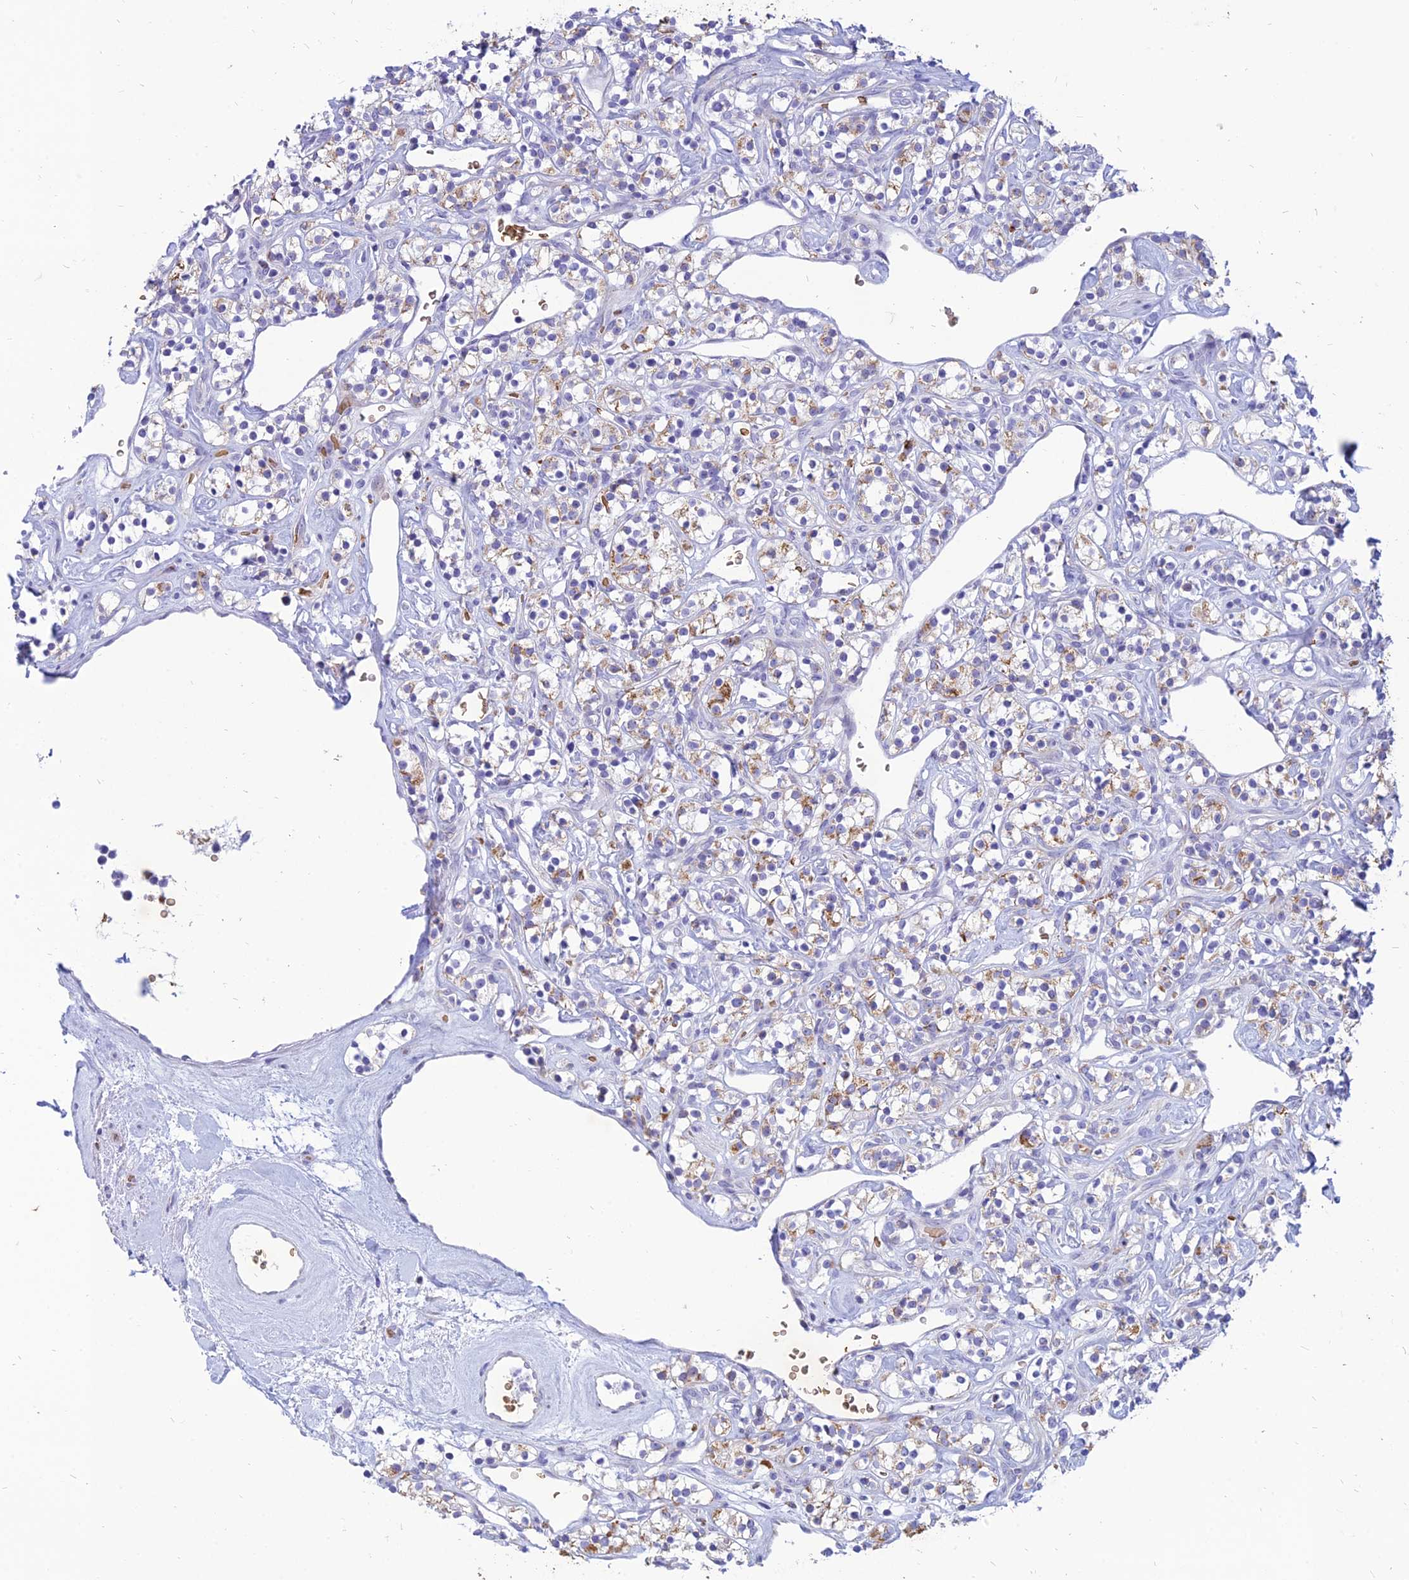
{"staining": {"intensity": "weak", "quantity": "25%-75%", "location": "cytoplasmic/membranous"}, "tissue": "renal cancer", "cell_type": "Tumor cells", "image_type": "cancer", "snomed": [{"axis": "morphology", "description": "Adenocarcinoma, NOS"}, {"axis": "topography", "description": "Kidney"}], "caption": "Renal cancer stained with a protein marker demonstrates weak staining in tumor cells.", "gene": "HHAT", "patient": {"sex": "male", "age": 77}}